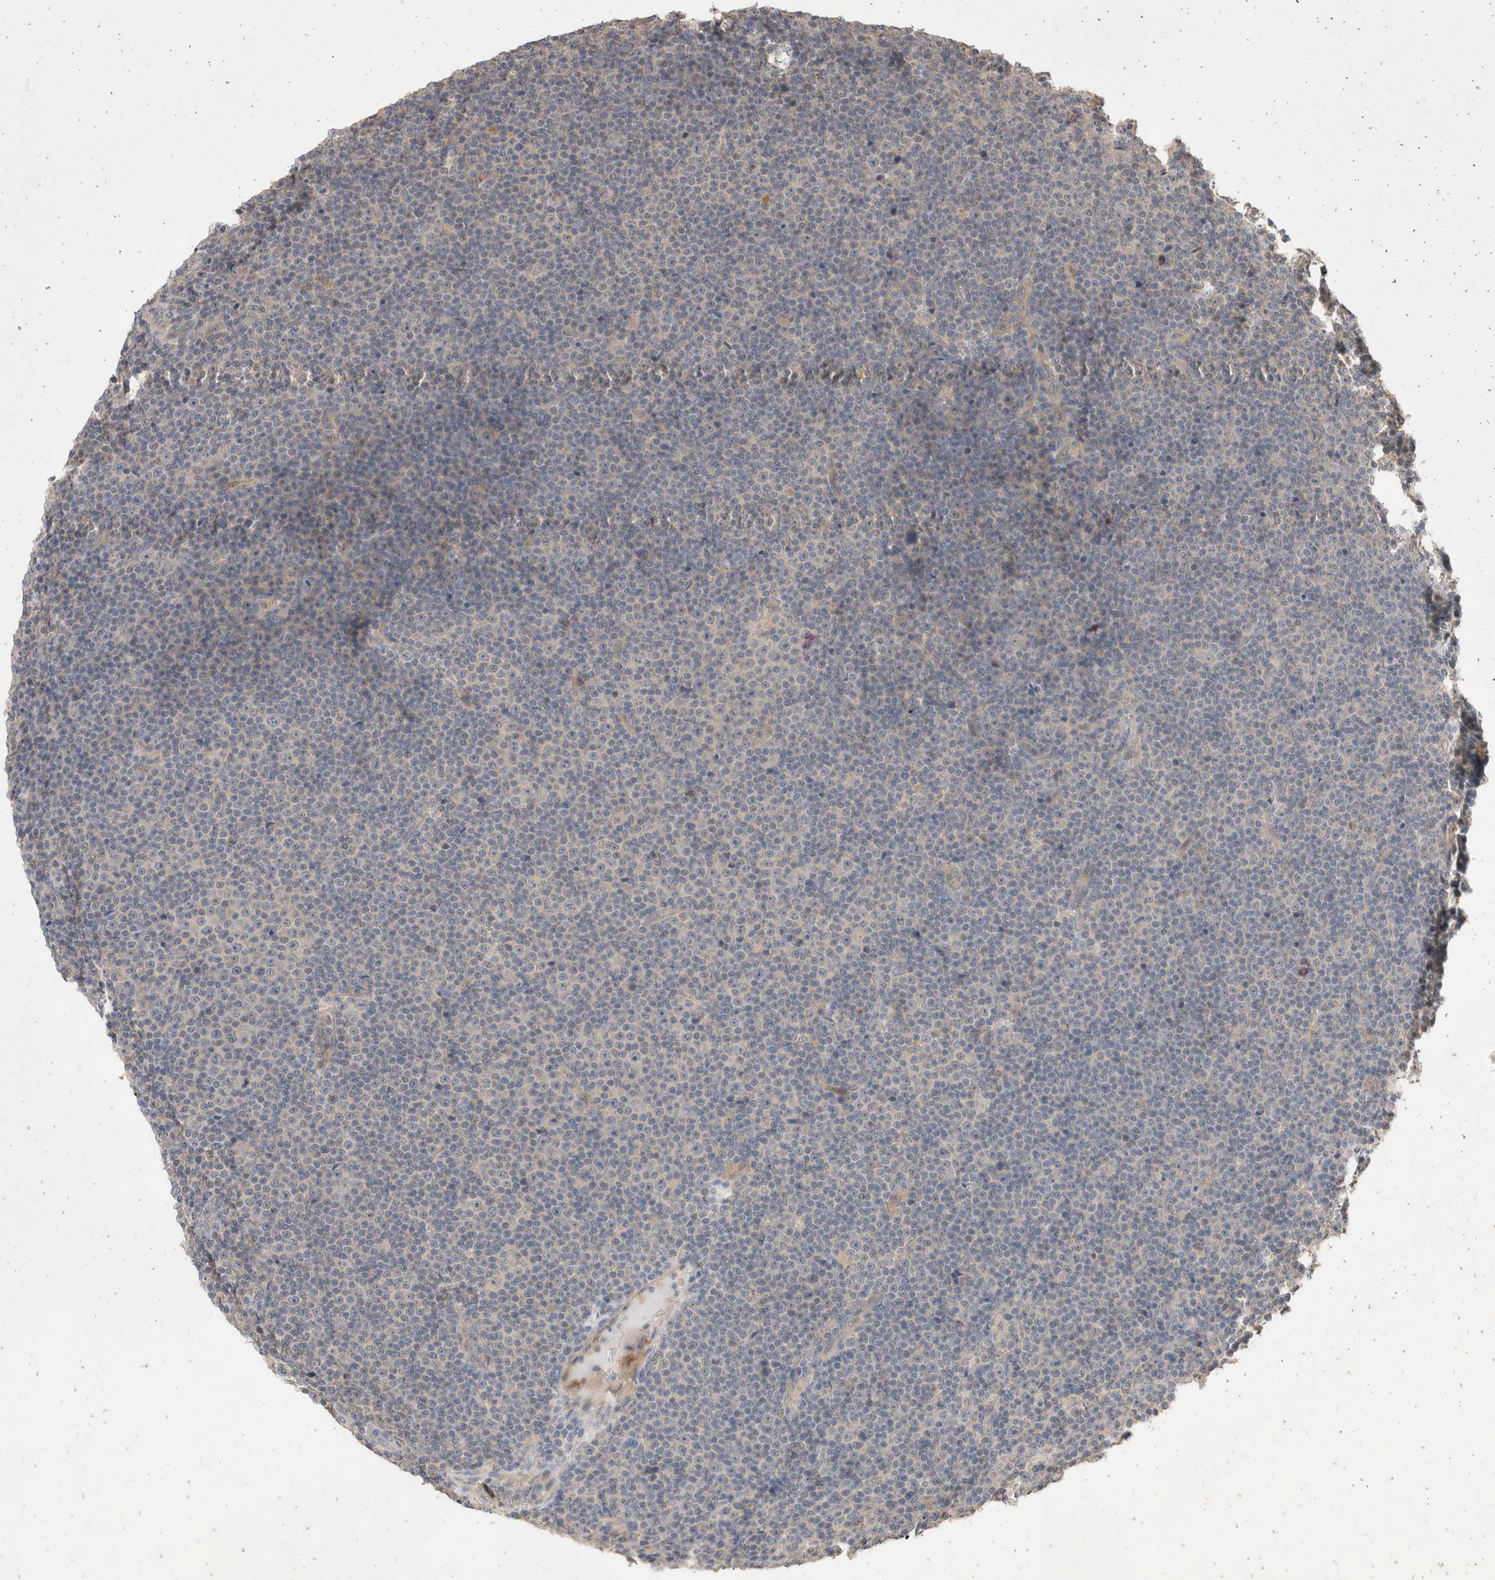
{"staining": {"intensity": "negative", "quantity": "none", "location": "none"}, "tissue": "lymphoma", "cell_type": "Tumor cells", "image_type": "cancer", "snomed": [{"axis": "morphology", "description": "Malignant lymphoma, non-Hodgkin's type, Low grade"}, {"axis": "topography", "description": "Lymph node"}], "caption": "Immunohistochemistry of low-grade malignant lymphoma, non-Hodgkin's type reveals no positivity in tumor cells.", "gene": "NSMAF", "patient": {"sex": "female", "age": 67}}